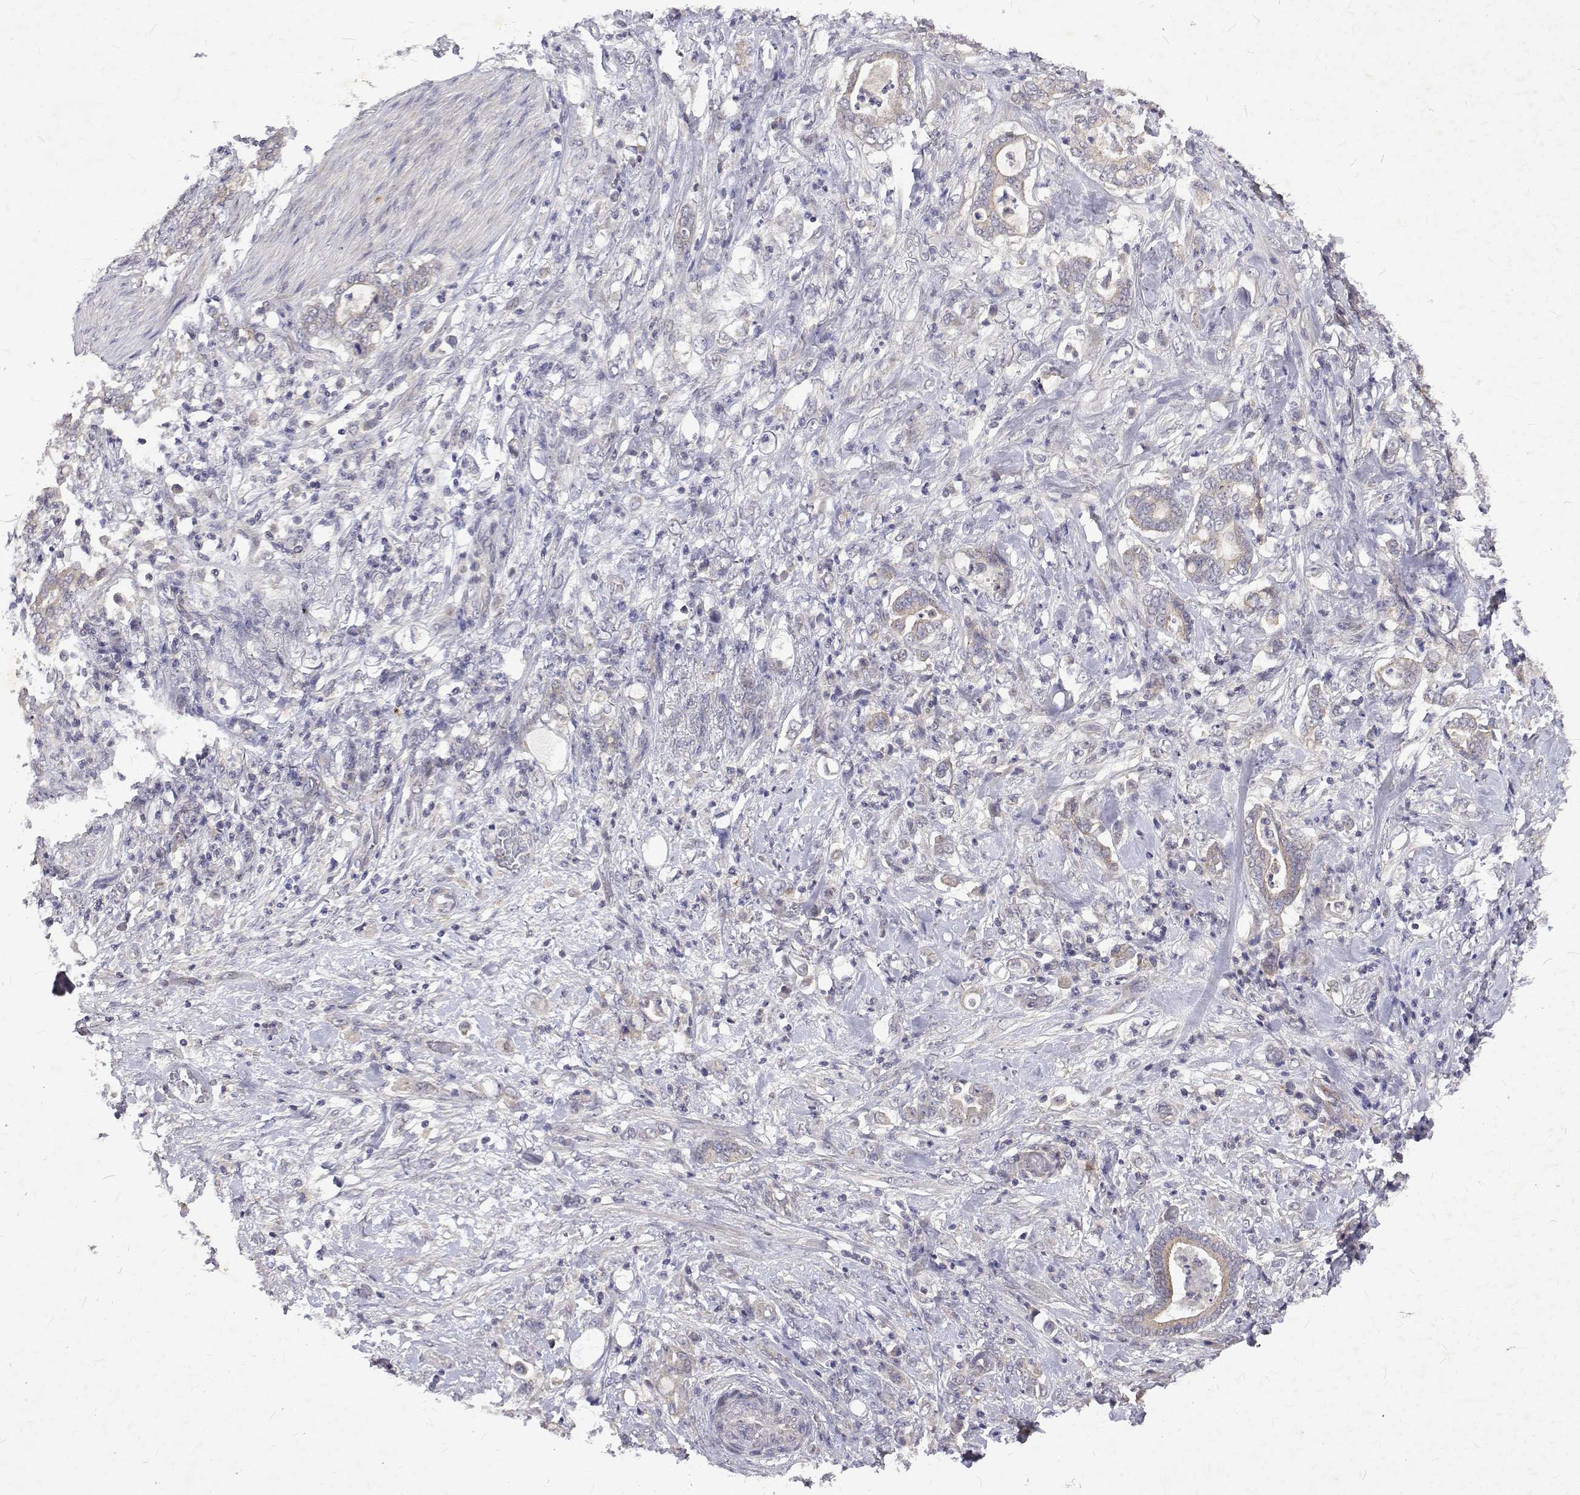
{"staining": {"intensity": "weak", "quantity": "<25%", "location": "cytoplasmic/membranous"}, "tissue": "stomach cancer", "cell_type": "Tumor cells", "image_type": "cancer", "snomed": [{"axis": "morphology", "description": "Adenocarcinoma, NOS"}, {"axis": "topography", "description": "Stomach"}], "caption": "High power microscopy micrograph of an IHC micrograph of adenocarcinoma (stomach), revealing no significant expression in tumor cells.", "gene": "ALKBH8", "patient": {"sex": "female", "age": 79}}